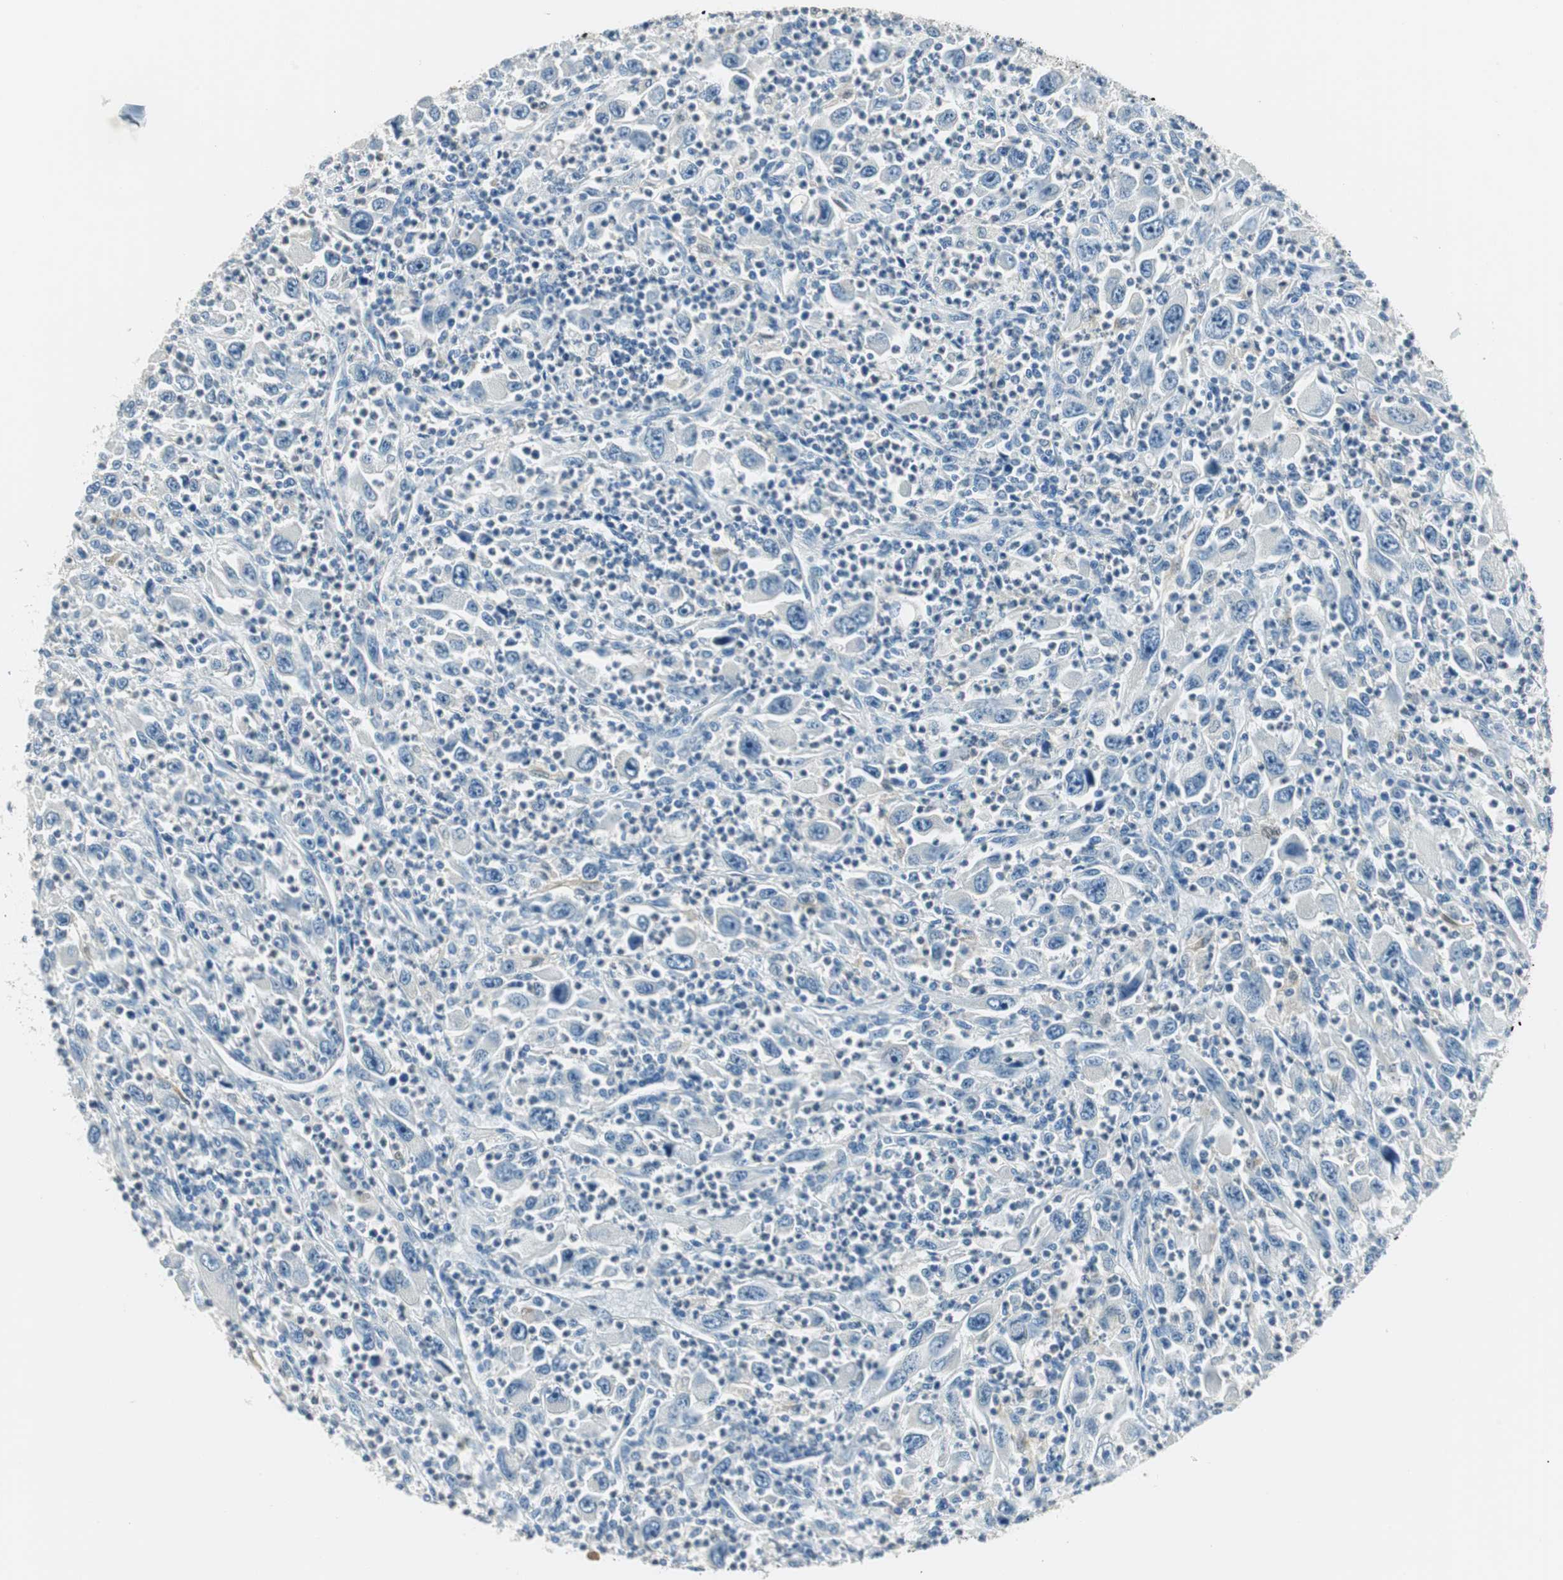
{"staining": {"intensity": "negative", "quantity": "none", "location": "none"}, "tissue": "melanoma", "cell_type": "Tumor cells", "image_type": "cancer", "snomed": [{"axis": "morphology", "description": "Malignant melanoma, Metastatic site"}, {"axis": "topography", "description": "Skin"}], "caption": "Melanoma was stained to show a protein in brown. There is no significant positivity in tumor cells.", "gene": "ME1", "patient": {"sex": "female", "age": 56}}